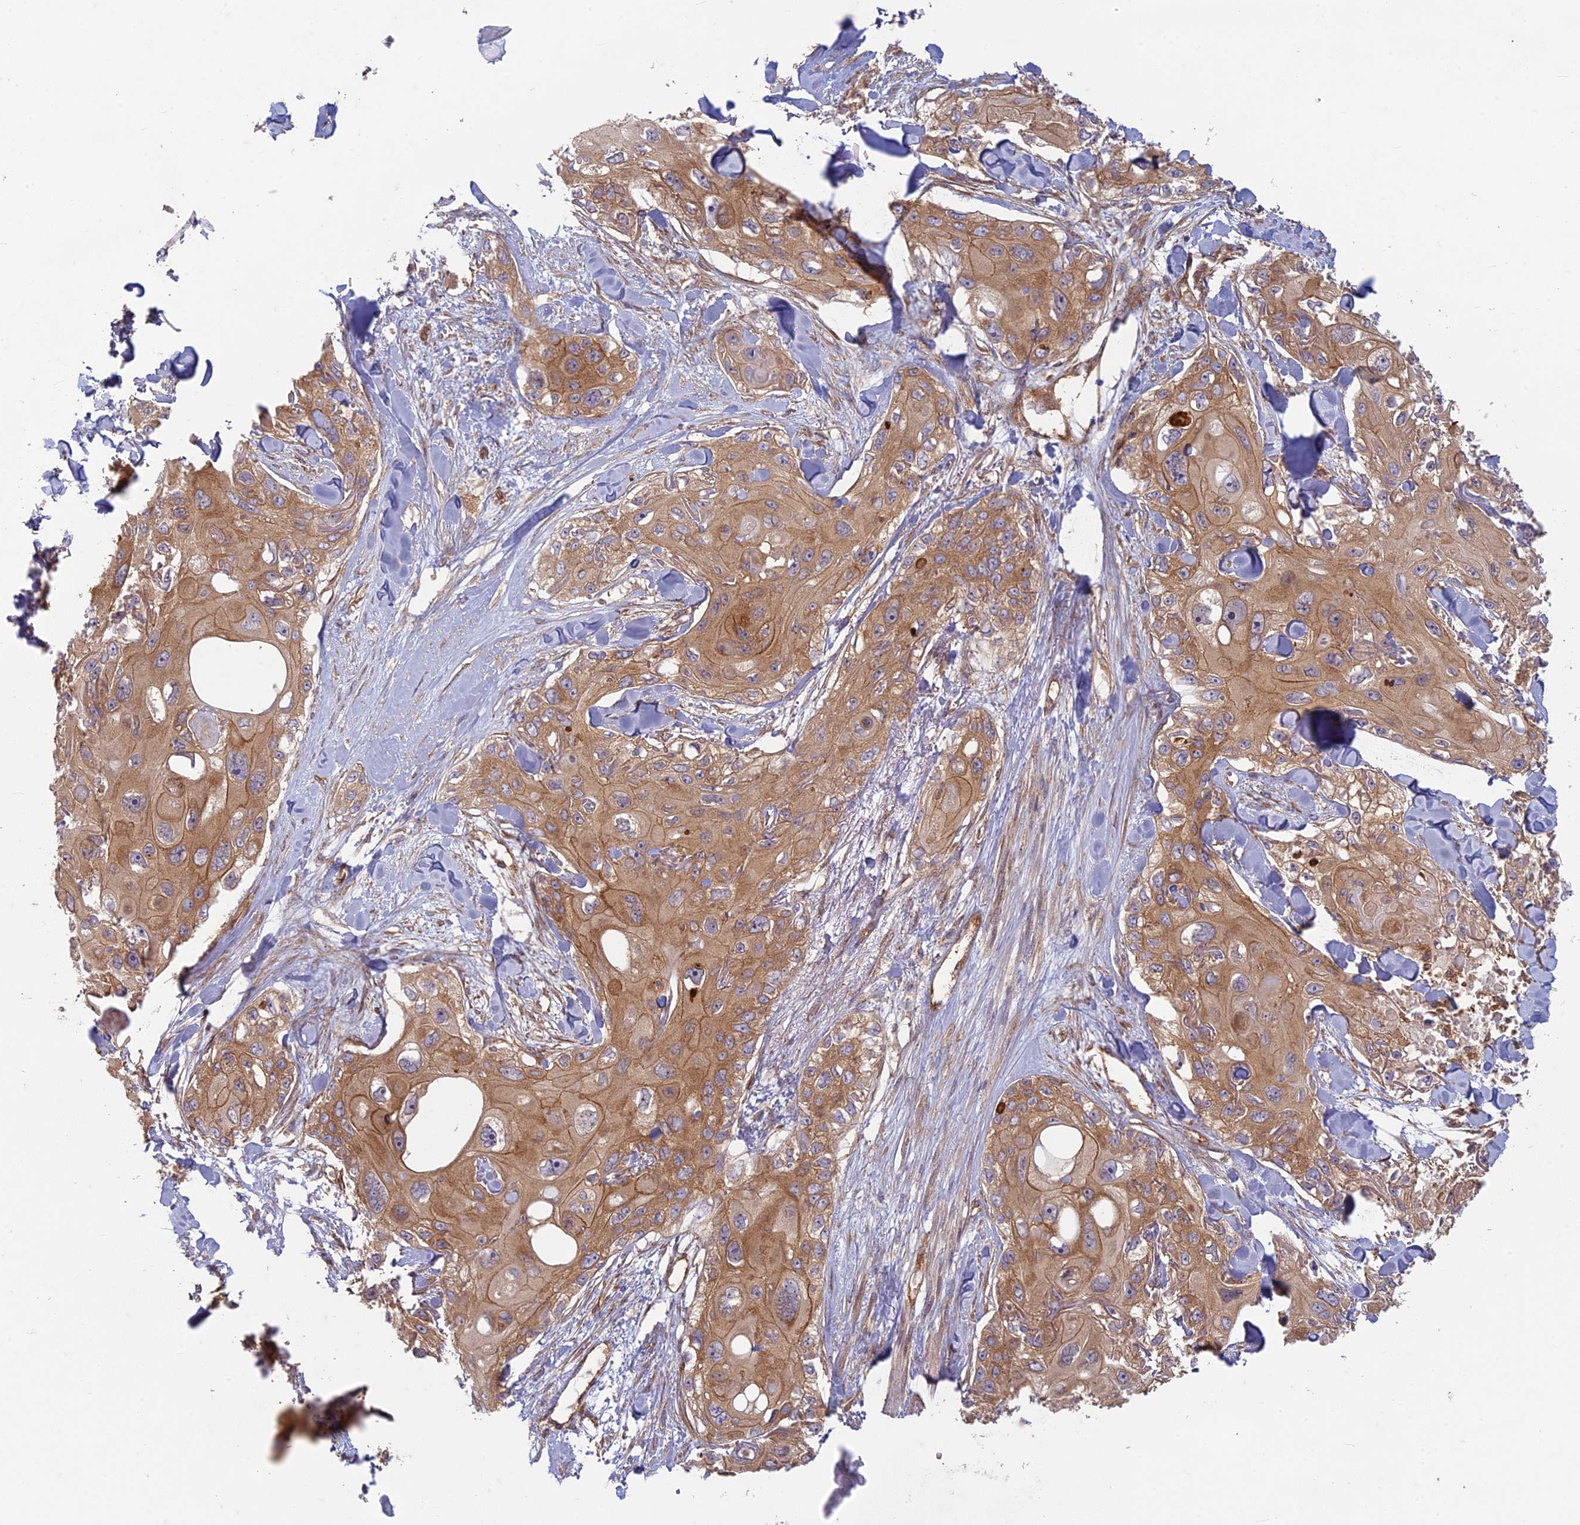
{"staining": {"intensity": "moderate", "quantity": ">75%", "location": "cytoplasmic/membranous"}, "tissue": "skin cancer", "cell_type": "Tumor cells", "image_type": "cancer", "snomed": [{"axis": "morphology", "description": "Normal tissue, NOS"}, {"axis": "morphology", "description": "Squamous cell carcinoma, NOS"}, {"axis": "topography", "description": "Skin"}], "caption": "Brown immunohistochemical staining in squamous cell carcinoma (skin) reveals moderate cytoplasmic/membranous positivity in about >75% of tumor cells.", "gene": "TCF25", "patient": {"sex": "male", "age": 72}}